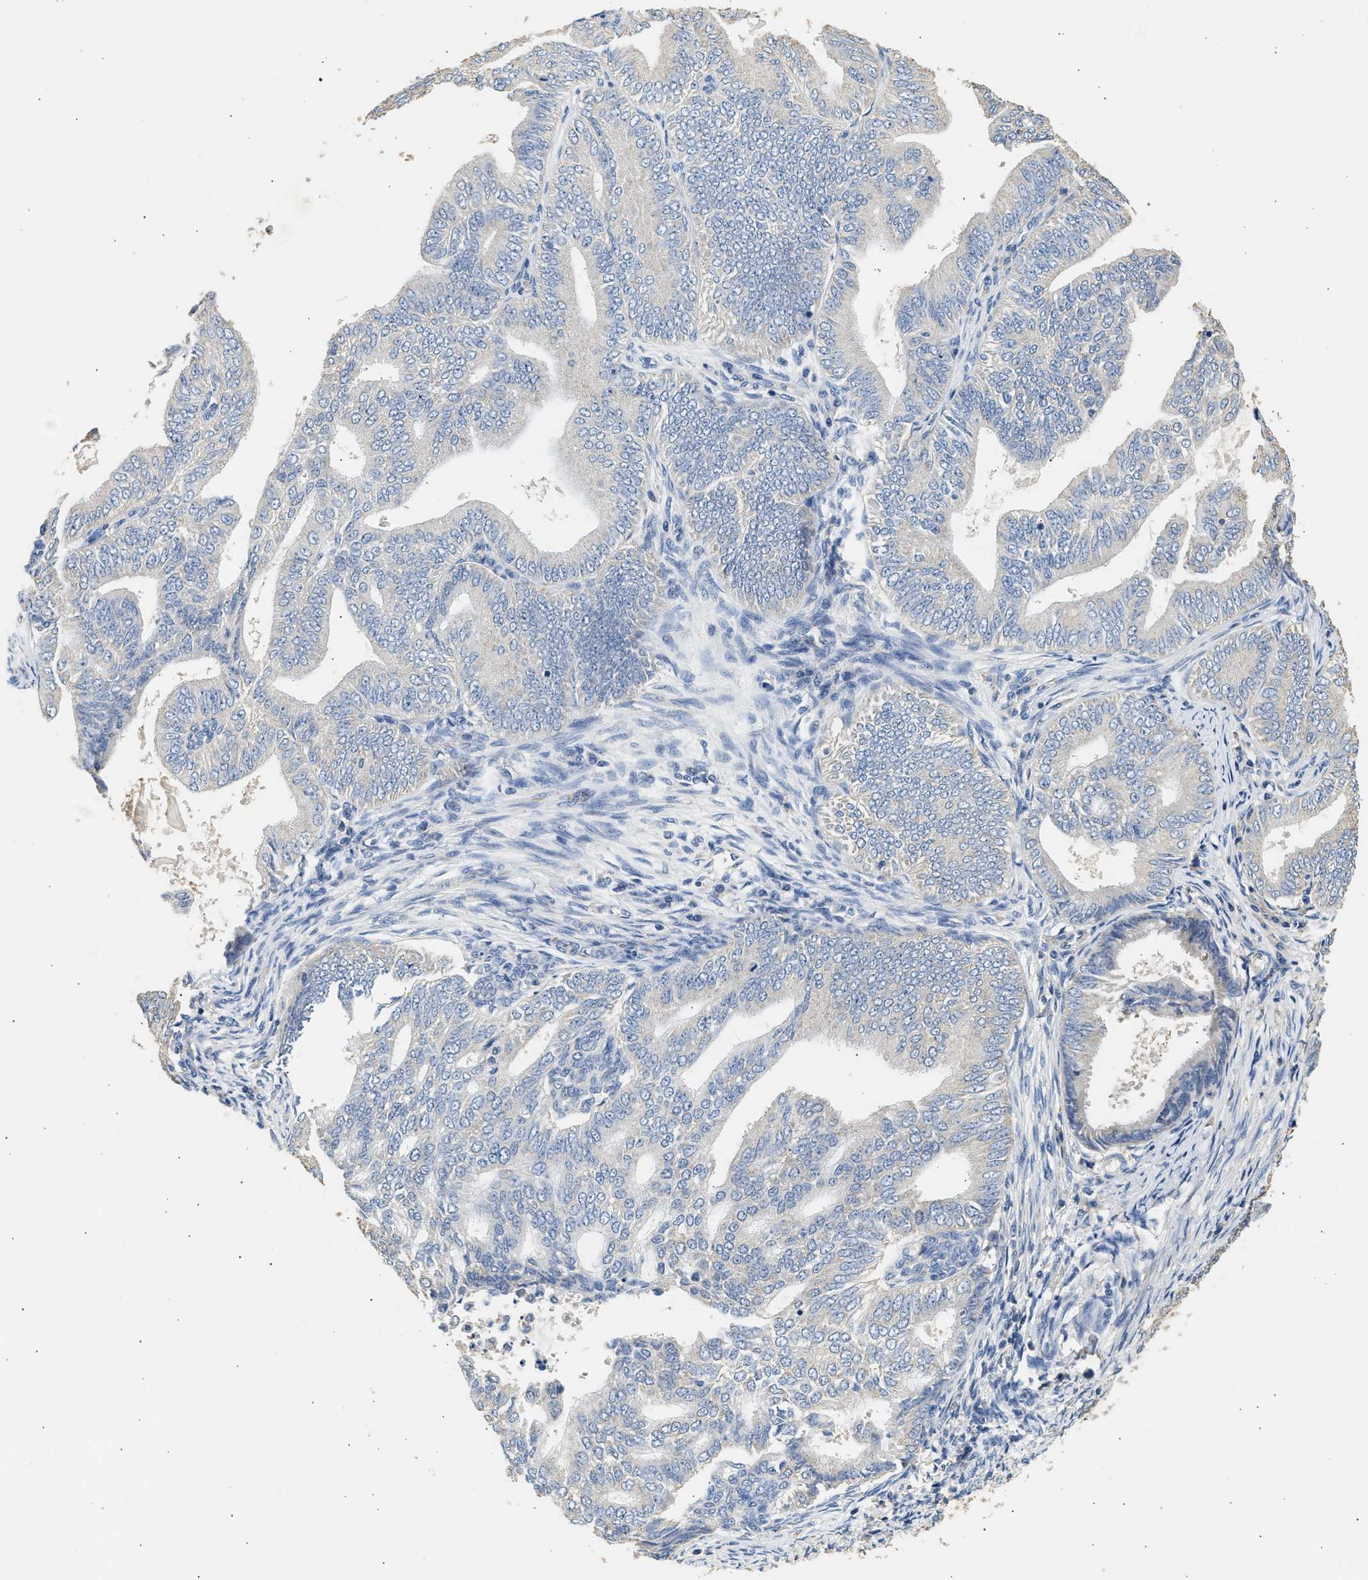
{"staining": {"intensity": "negative", "quantity": "none", "location": "none"}, "tissue": "endometrial cancer", "cell_type": "Tumor cells", "image_type": "cancer", "snomed": [{"axis": "morphology", "description": "Adenocarcinoma, NOS"}, {"axis": "topography", "description": "Endometrium"}], "caption": "Immunohistochemical staining of human adenocarcinoma (endometrial) demonstrates no significant expression in tumor cells.", "gene": "WDR31", "patient": {"sex": "female", "age": 58}}